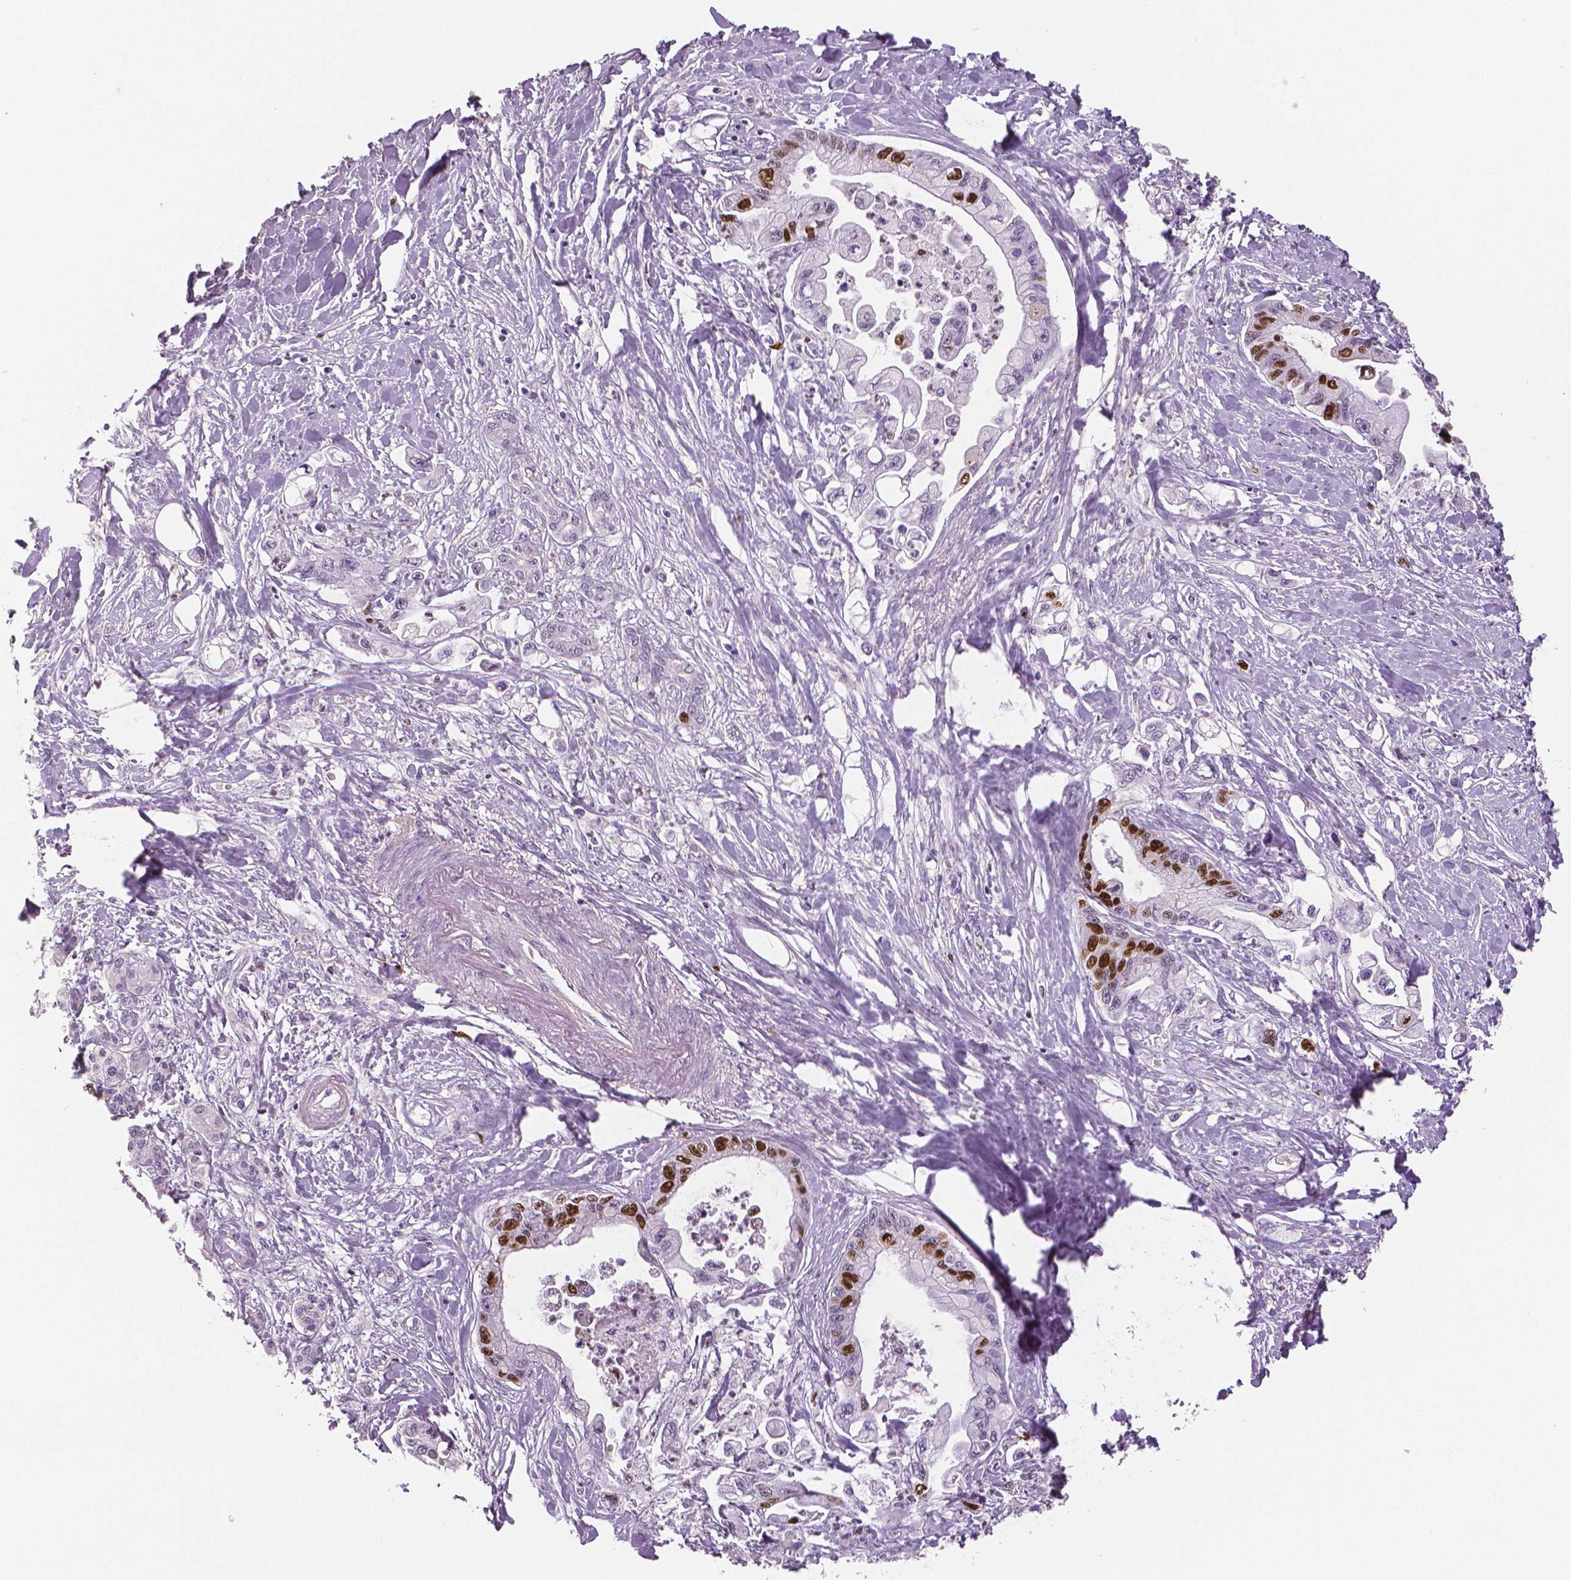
{"staining": {"intensity": "strong", "quantity": "25%-75%", "location": "nuclear"}, "tissue": "pancreatic cancer", "cell_type": "Tumor cells", "image_type": "cancer", "snomed": [{"axis": "morphology", "description": "Adenocarcinoma, NOS"}, {"axis": "topography", "description": "Pancreas"}], "caption": "Immunohistochemistry (IHC) of human pancreatic cancer (adenocarcinoma) displays high levels of strong nuclear positivity in about 25%-75% of tumor cells.", "gene": "MKI67", "patient": {"sex": "male", "age": 61}}